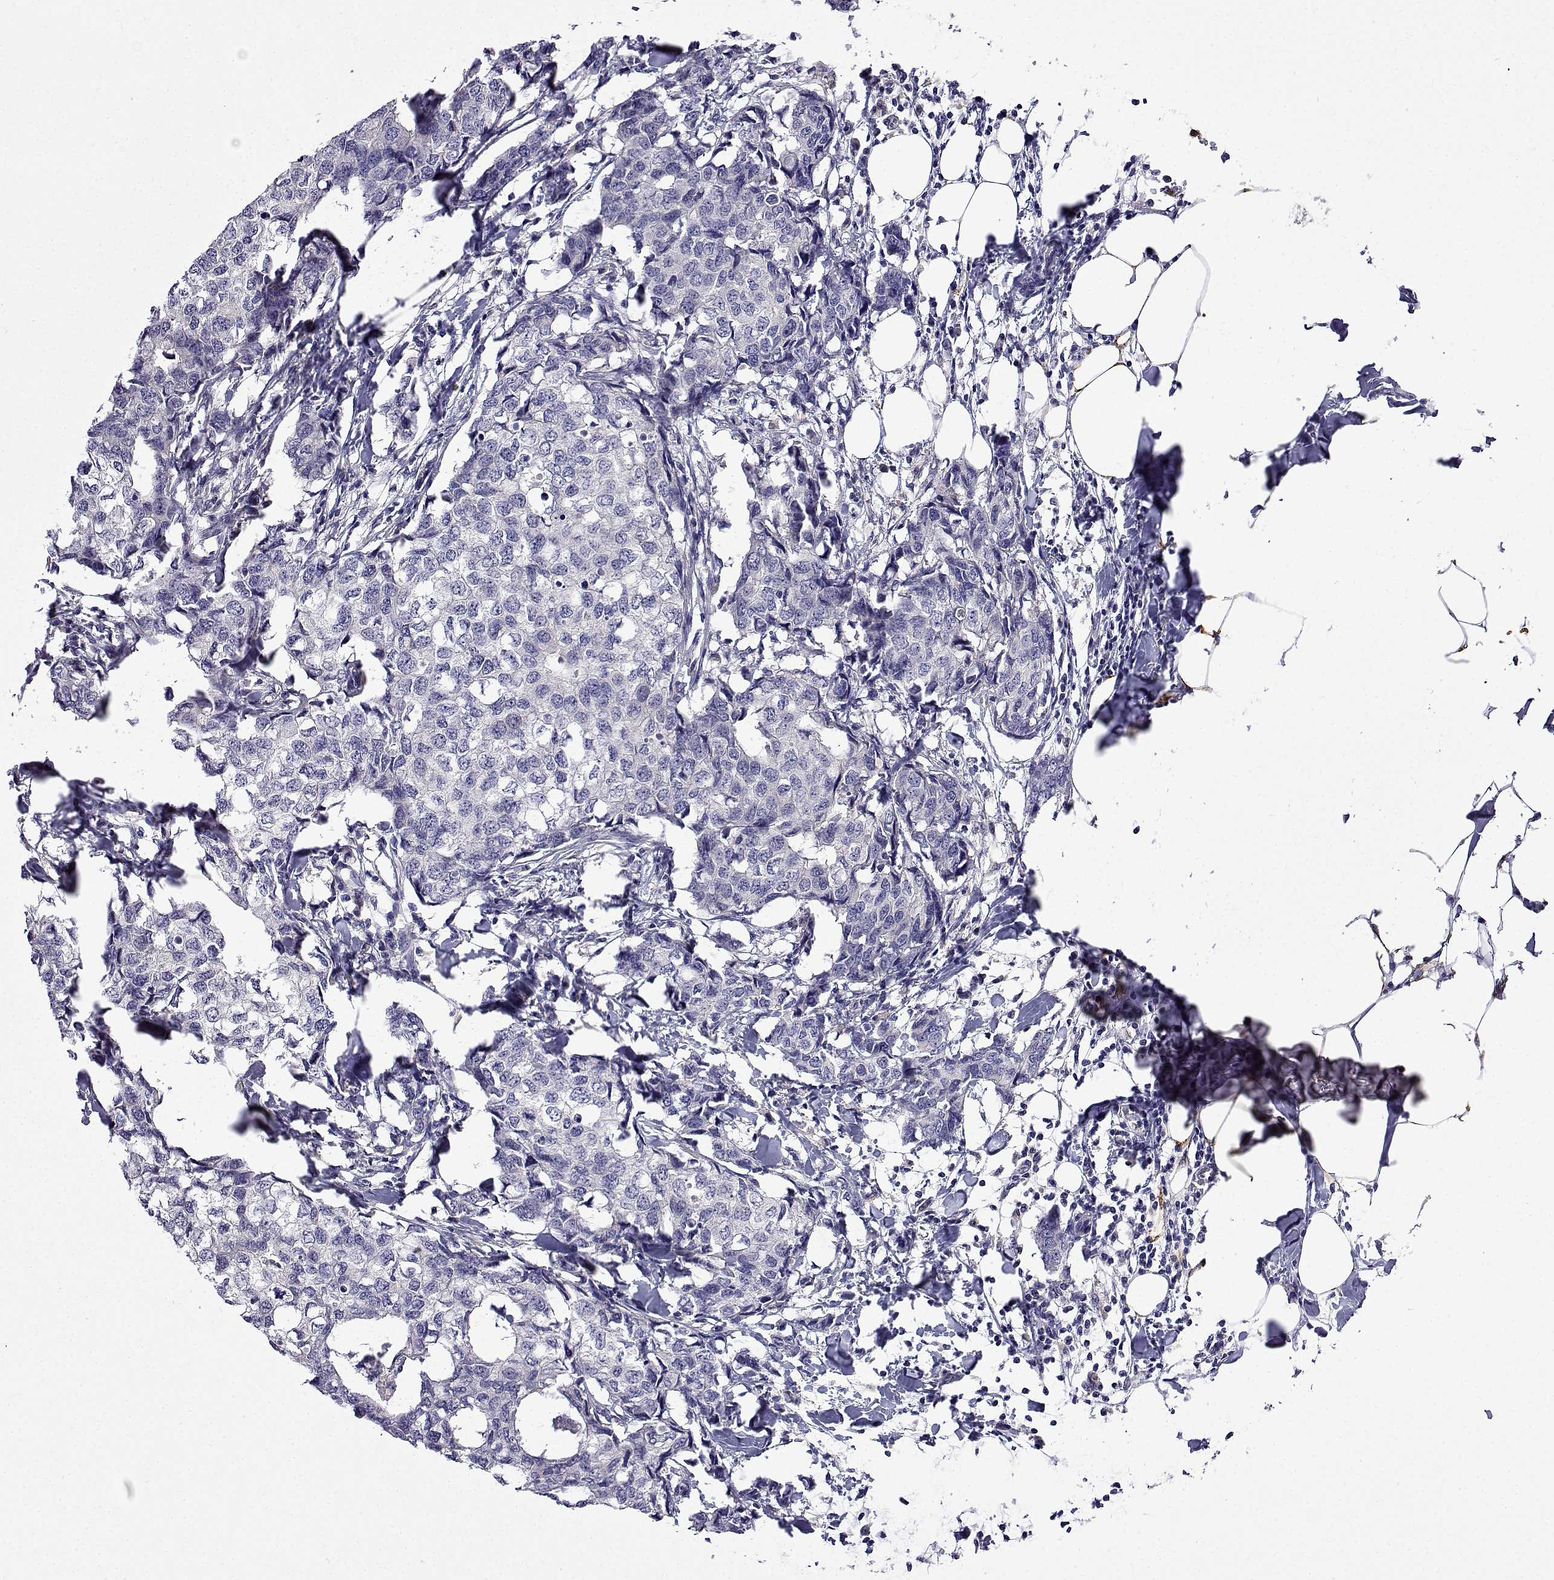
{"staining": {"intensity": "negative", "quantity": "none", "location": "none"}, "tissue": "breast cancer", "cell_type": "Tumor cells", "image_type": "cancer", "snomed": [{"axis": "morphology", "description": "Duct carcinoma"}, {"axis": "topography", "description": "Breast"}], "caption": "The micrograph demonstrates no staining of tumor cells in breast cancer (invasive ductal carcinoma).", "gene": "SULT2A1", "patient": {"sex": "female", "age": 27}}